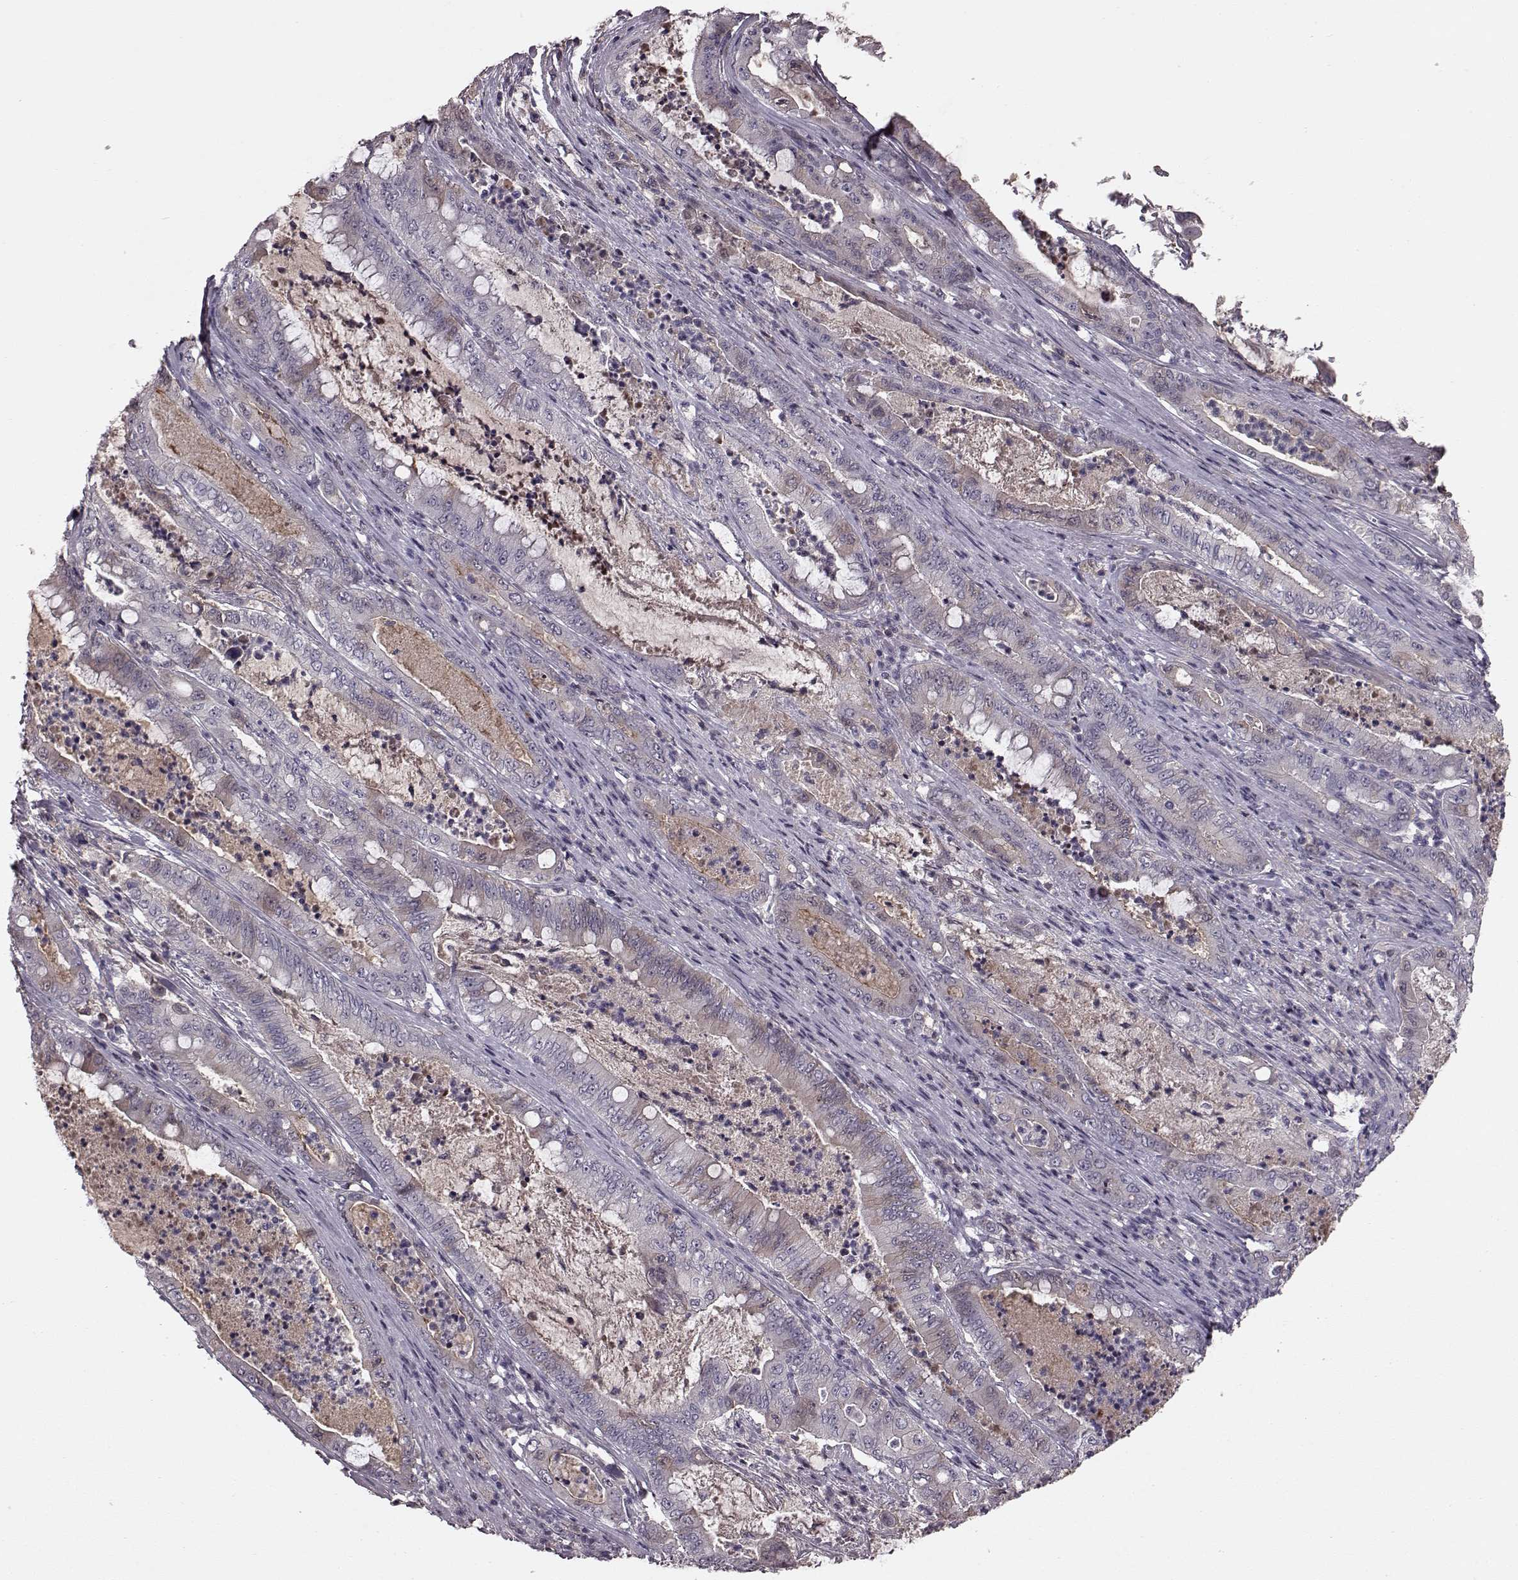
{"staining": {"intensity": "negative", "quantity": "none", "location": "none"}, "tissue": "pancreatic cancer", "cell_type": "Tumor cells", "image_type": "cancer", "snomed": [{"axis": "morphology", "description": "Adenocarcinoma, NOS"}, {"axis": "topography", "description": "Pancreas"}], "caption": "Pancreatic adenocarcinoma stained for a protein using immunohistochemistry shows no staining tumor cells.", "gene": "SLC22A18", "patient": {"sex": "male", "age": 71}}